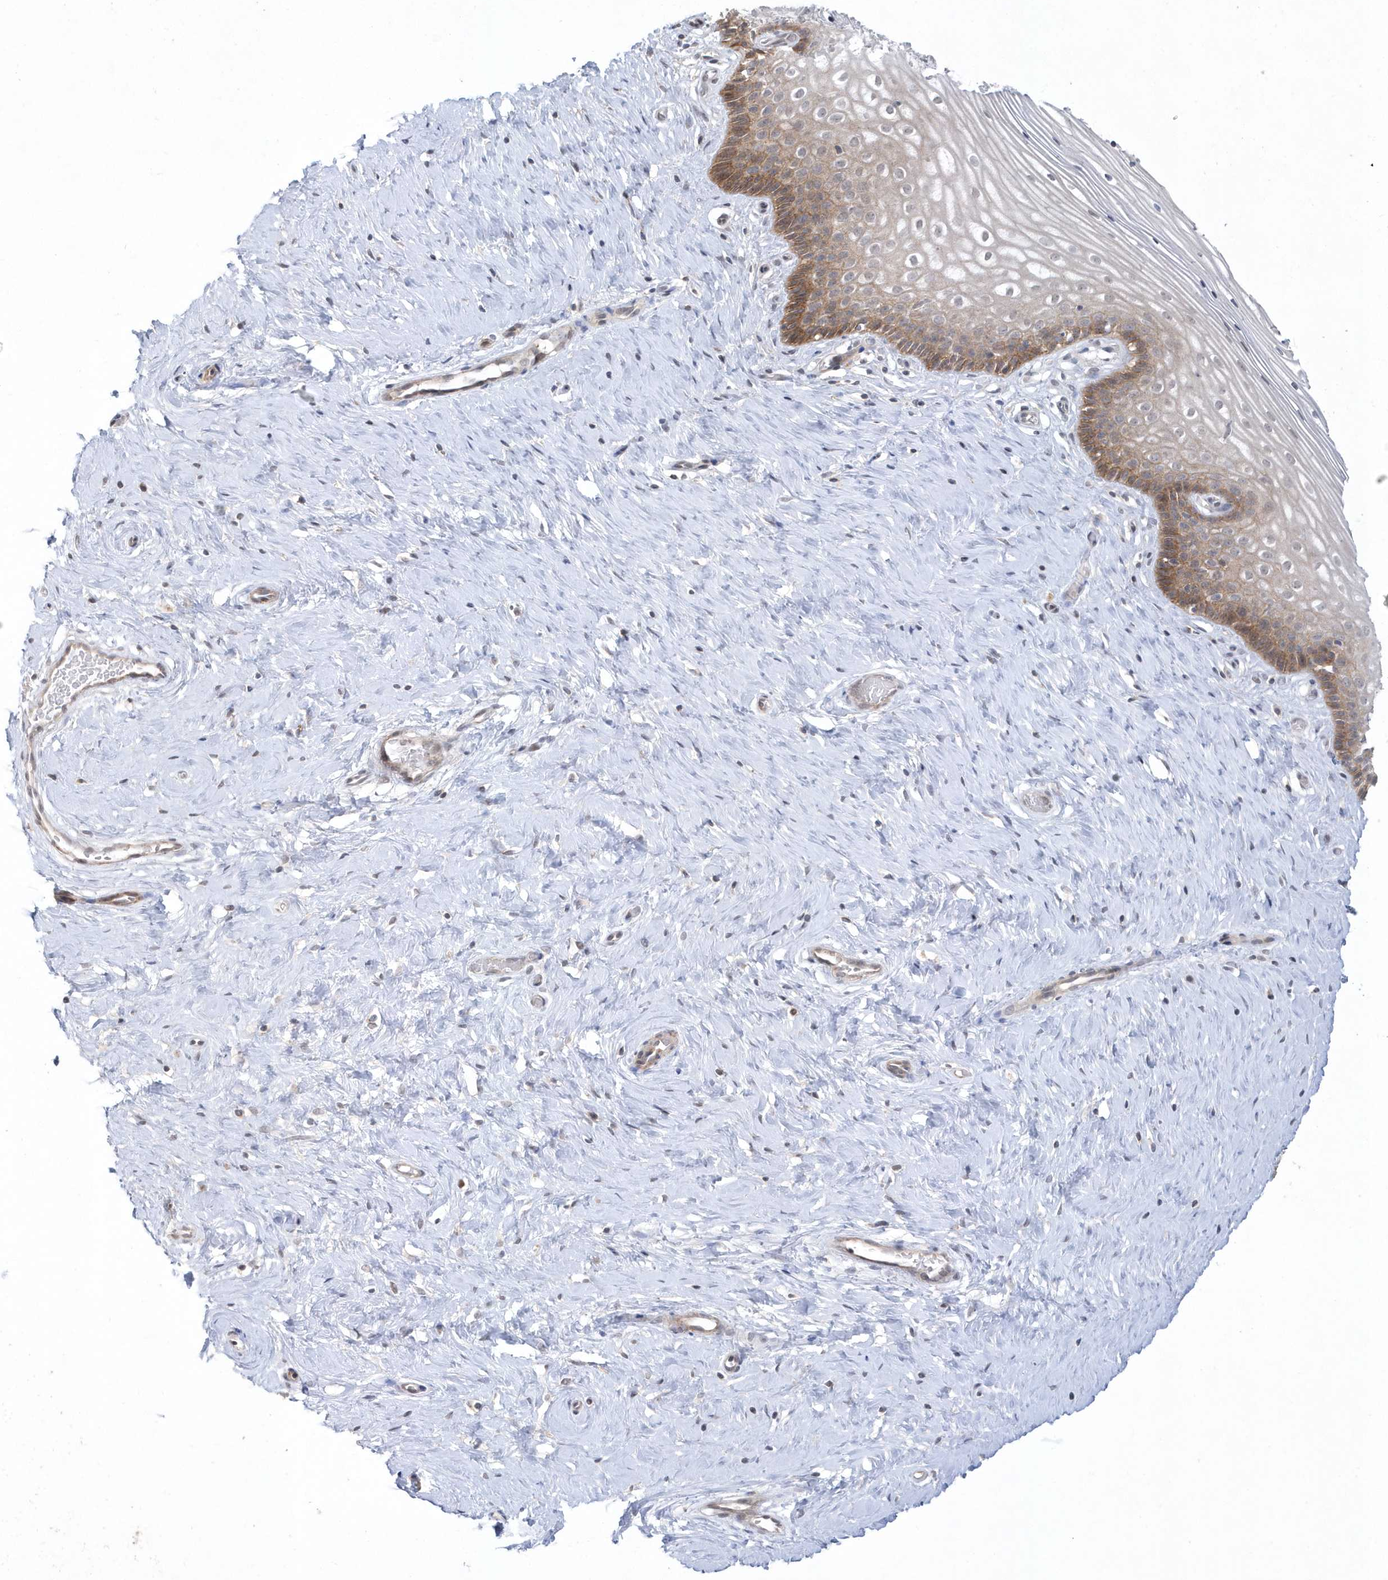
{"staining": {"intensity": "weak", "quantity": "25%-75%", "location": "cytoplasmic/membranous"}, "tissue": "cervix", "cell_type": "Glandular cells", "image_type": "normal", "snomed": [{"axis": "morphology", "description": "Normal tissue, NOS"}, {"axis": "topography", "description": "Cervix"}], "caption": "Immunohistochemical staining of normal human cervix shows low levels of weak cytoplasmic/membranous positivity in approximately 25%-75% of glandular cells.", "gene": "CRIP3", "patient": {"sex": "female", "age": 33}}